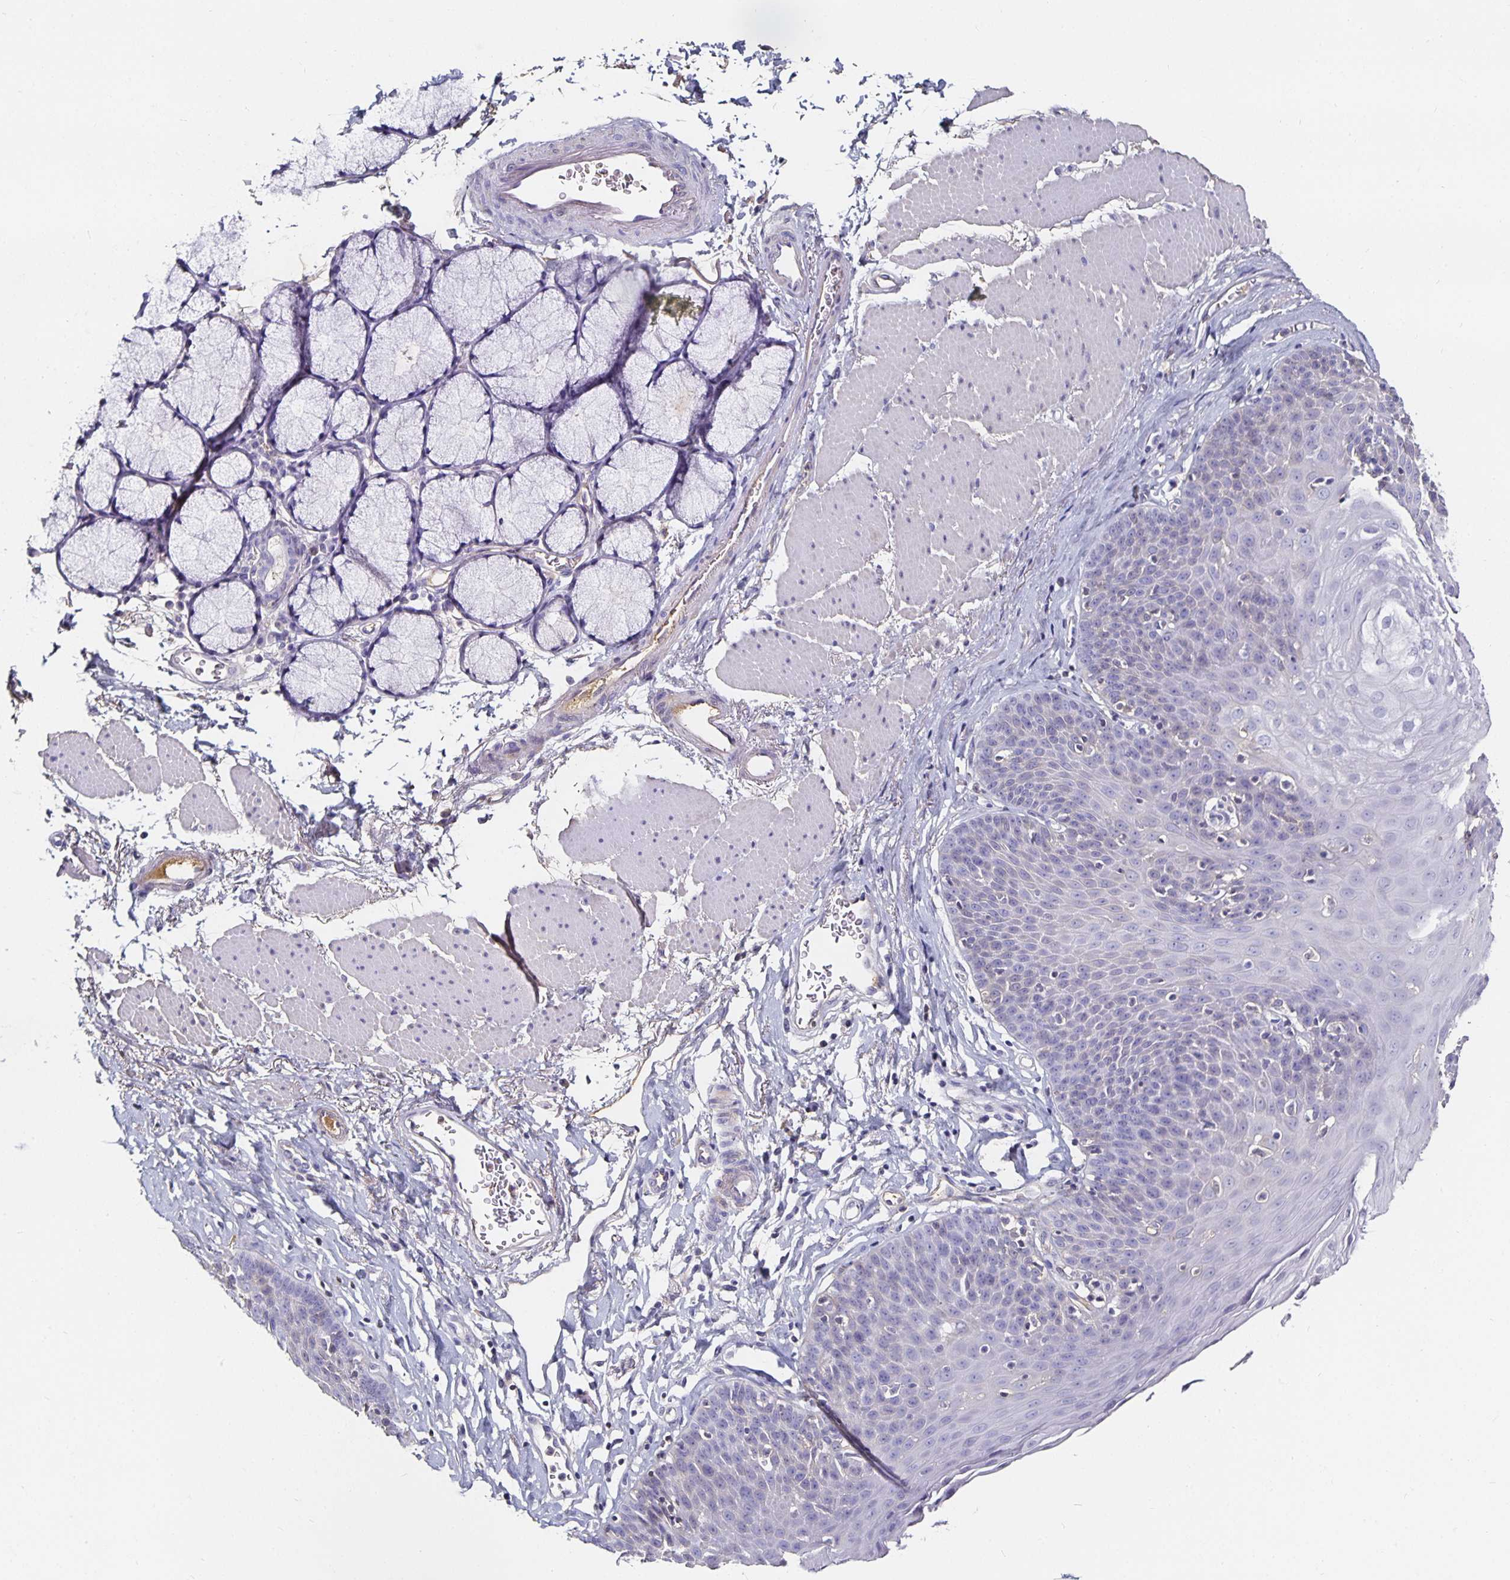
{"staining": {"intensity": "negative", "quantity": "none", "location": "none"}, "tissue": "esophagus", "cell_type": "Squamous epithelial cells", "image_type": "normal", "snomed": [{"axis": "morphology", "description": "Normal tissue, NOS"}, {"axis": "topography", "description": "Esophagus"}], "caption": "Immunohistochemistry photomicrograph of benign esophagus: human esophagus stained with DAB demonstrates no significant protein expression in squamous epithelial cells. (DAB (3,3'-diaminobenzidine) immunohistochemistry (IHC) visualized using brightfield microscopy, high magnification).", "gene": "TTR", "patient": {"sex": "female", "age": 81}}